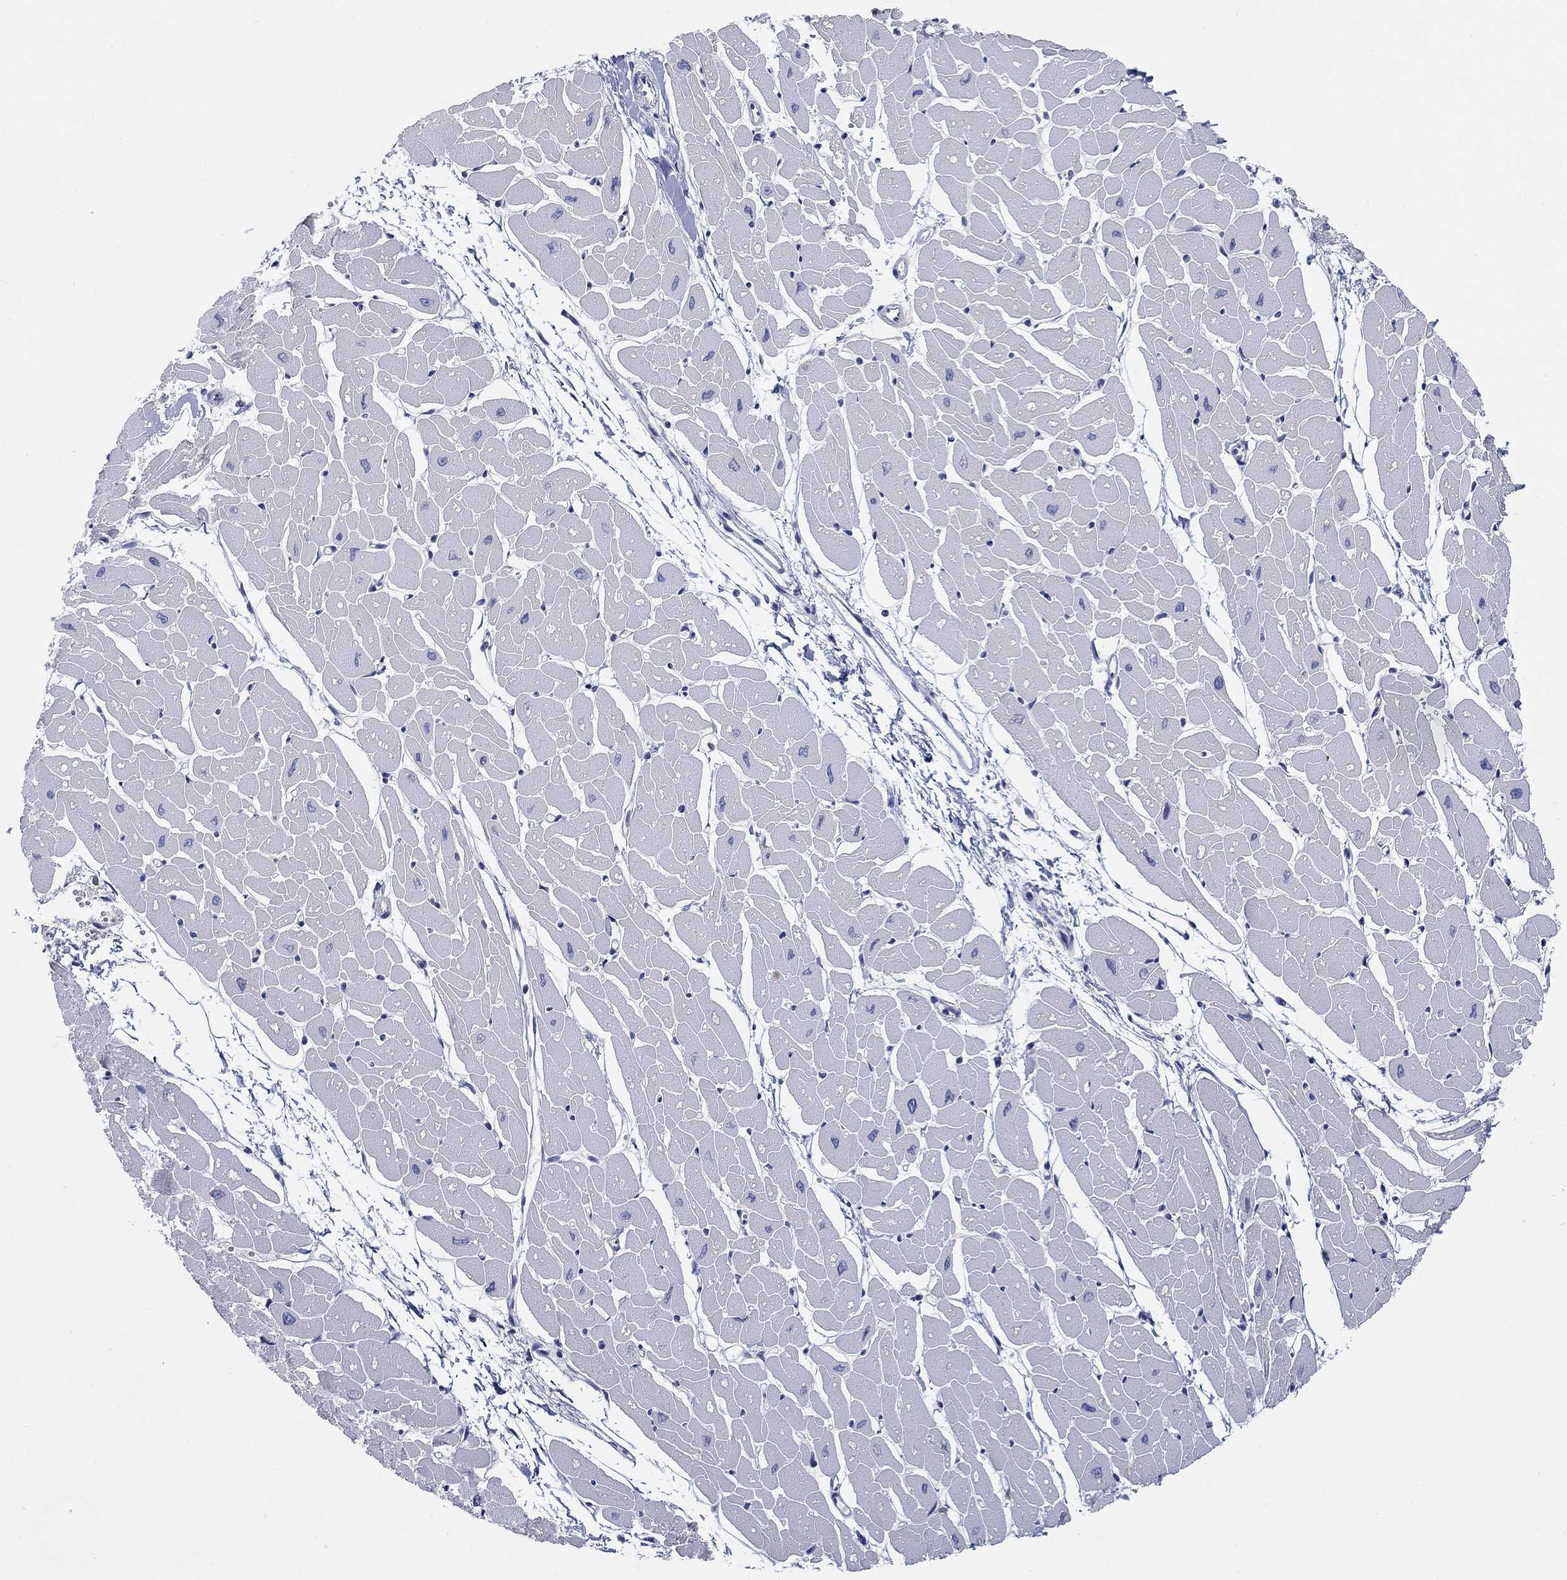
{"staining": {"intensity": "negative", "quantity": "none", "location": "none"}, "tissue": "heart muscle", "cell_type": "Cardiomyocytes", "image_type": "normal", "snomed": [{"axis": "morphology", "description": "Normal tissue, NOS"}, {"axis": "topography", "description": "Heart"}], "caption": "Photomicrograph shows no protein staining in cardiomyocytes of normal heart muscle. (Stains: DAB (3,3'-diaminobenzidine) immunohistochemistry (IHC) with hematoxylin counter stain, Microscopy: brightfield microscopy at high magnification).", "gene": "TMEM59", "patient": {"sex": "male", "age": 57}}